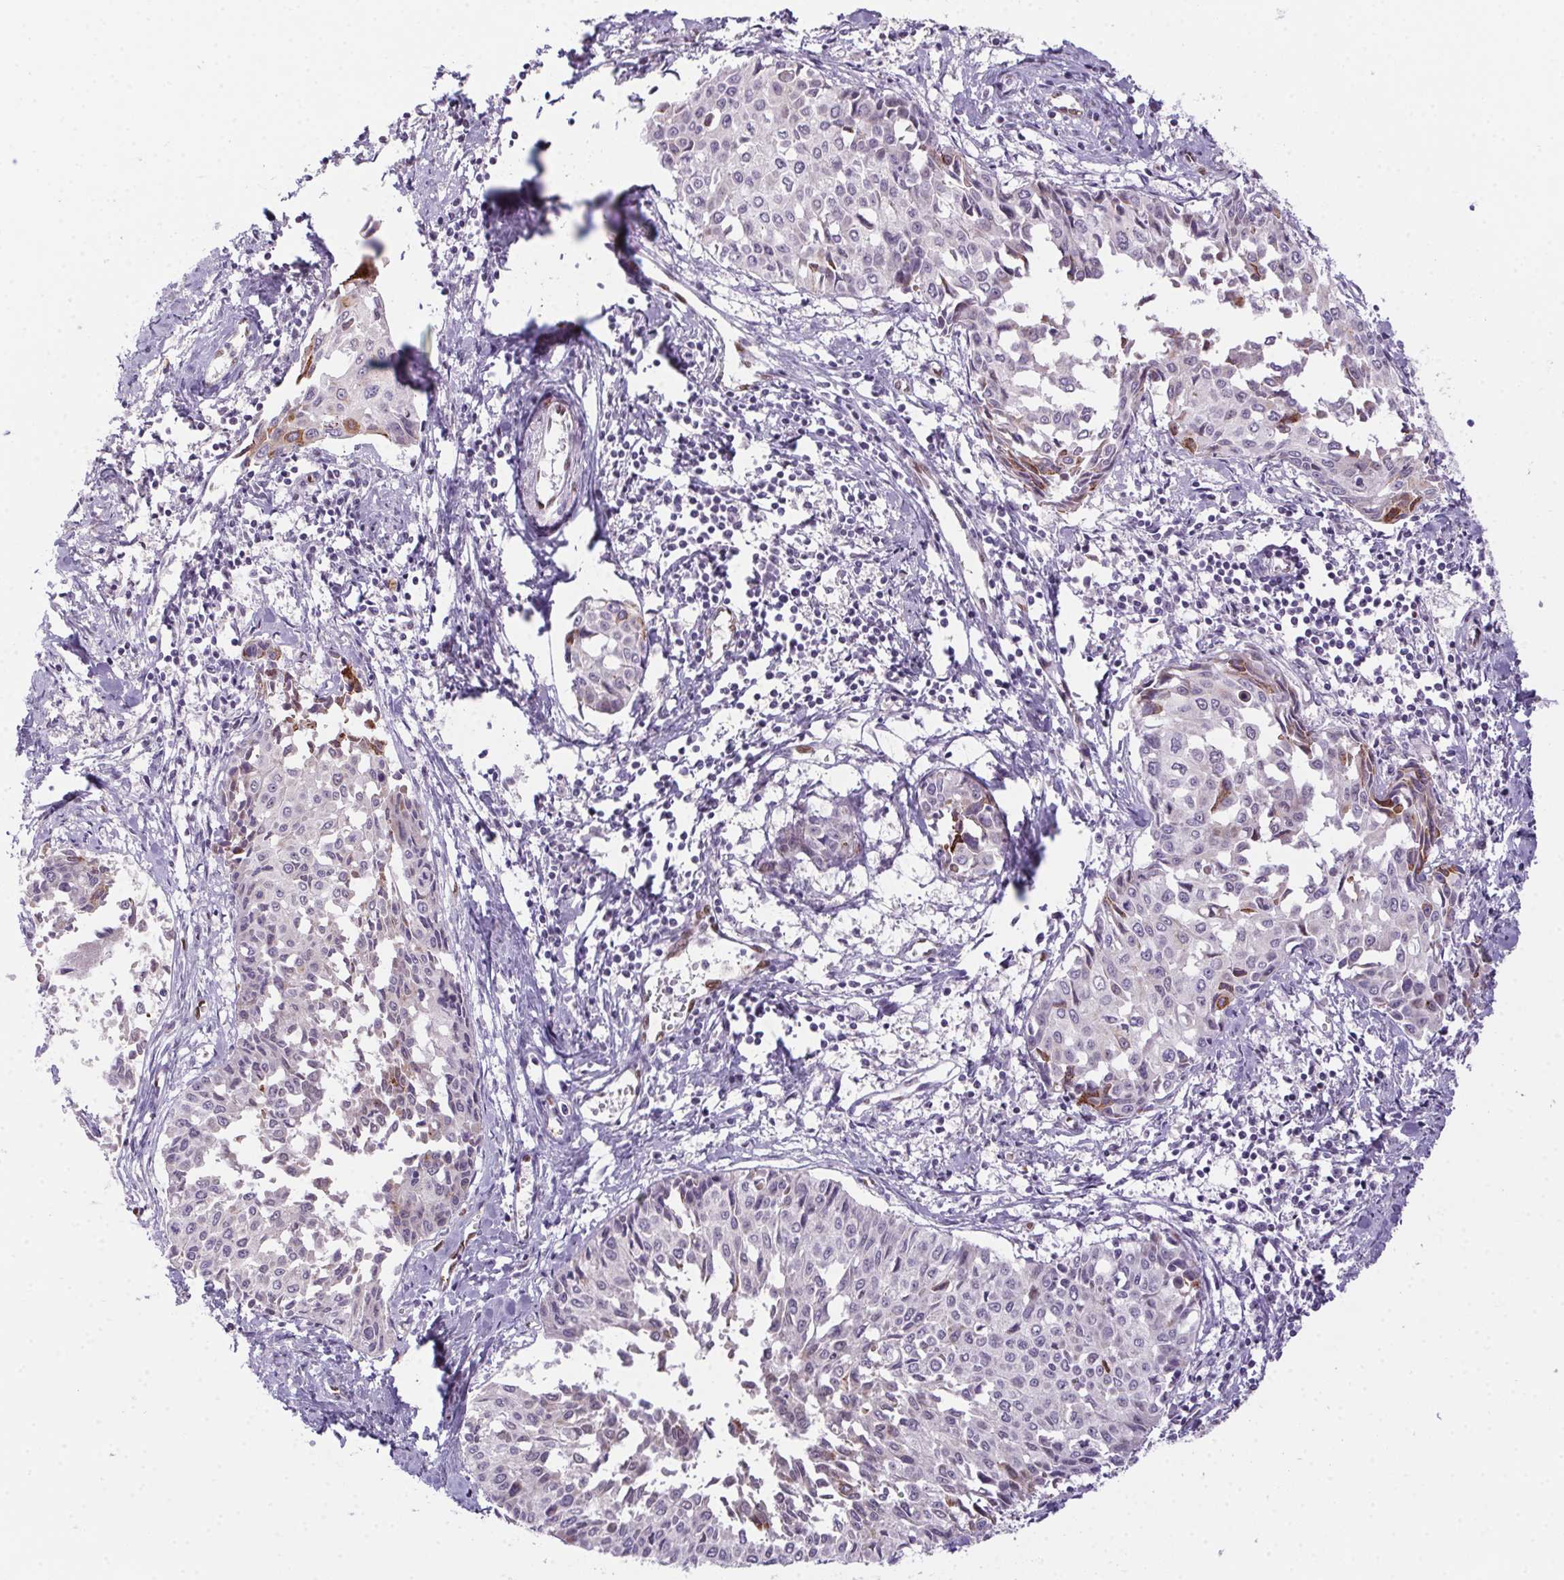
{"staining": {"intensity": "negative", "quantity": "none", "location": "none"}, "tissue": "cervical cancer", "cell_type": "Tumor cells", "image_type": "cancer", "snomed": [{"axis": "morphology", "description": "Squamous cell carcinoma, NOS"}, {"axis": "topography", "description": "Cervix"}], "caption": "Tumor cells are negative for protein expression in human squamous cell carcinoma (cervical).", "gene": "SP9", "patient": {"sex": "female", "age": 50}}